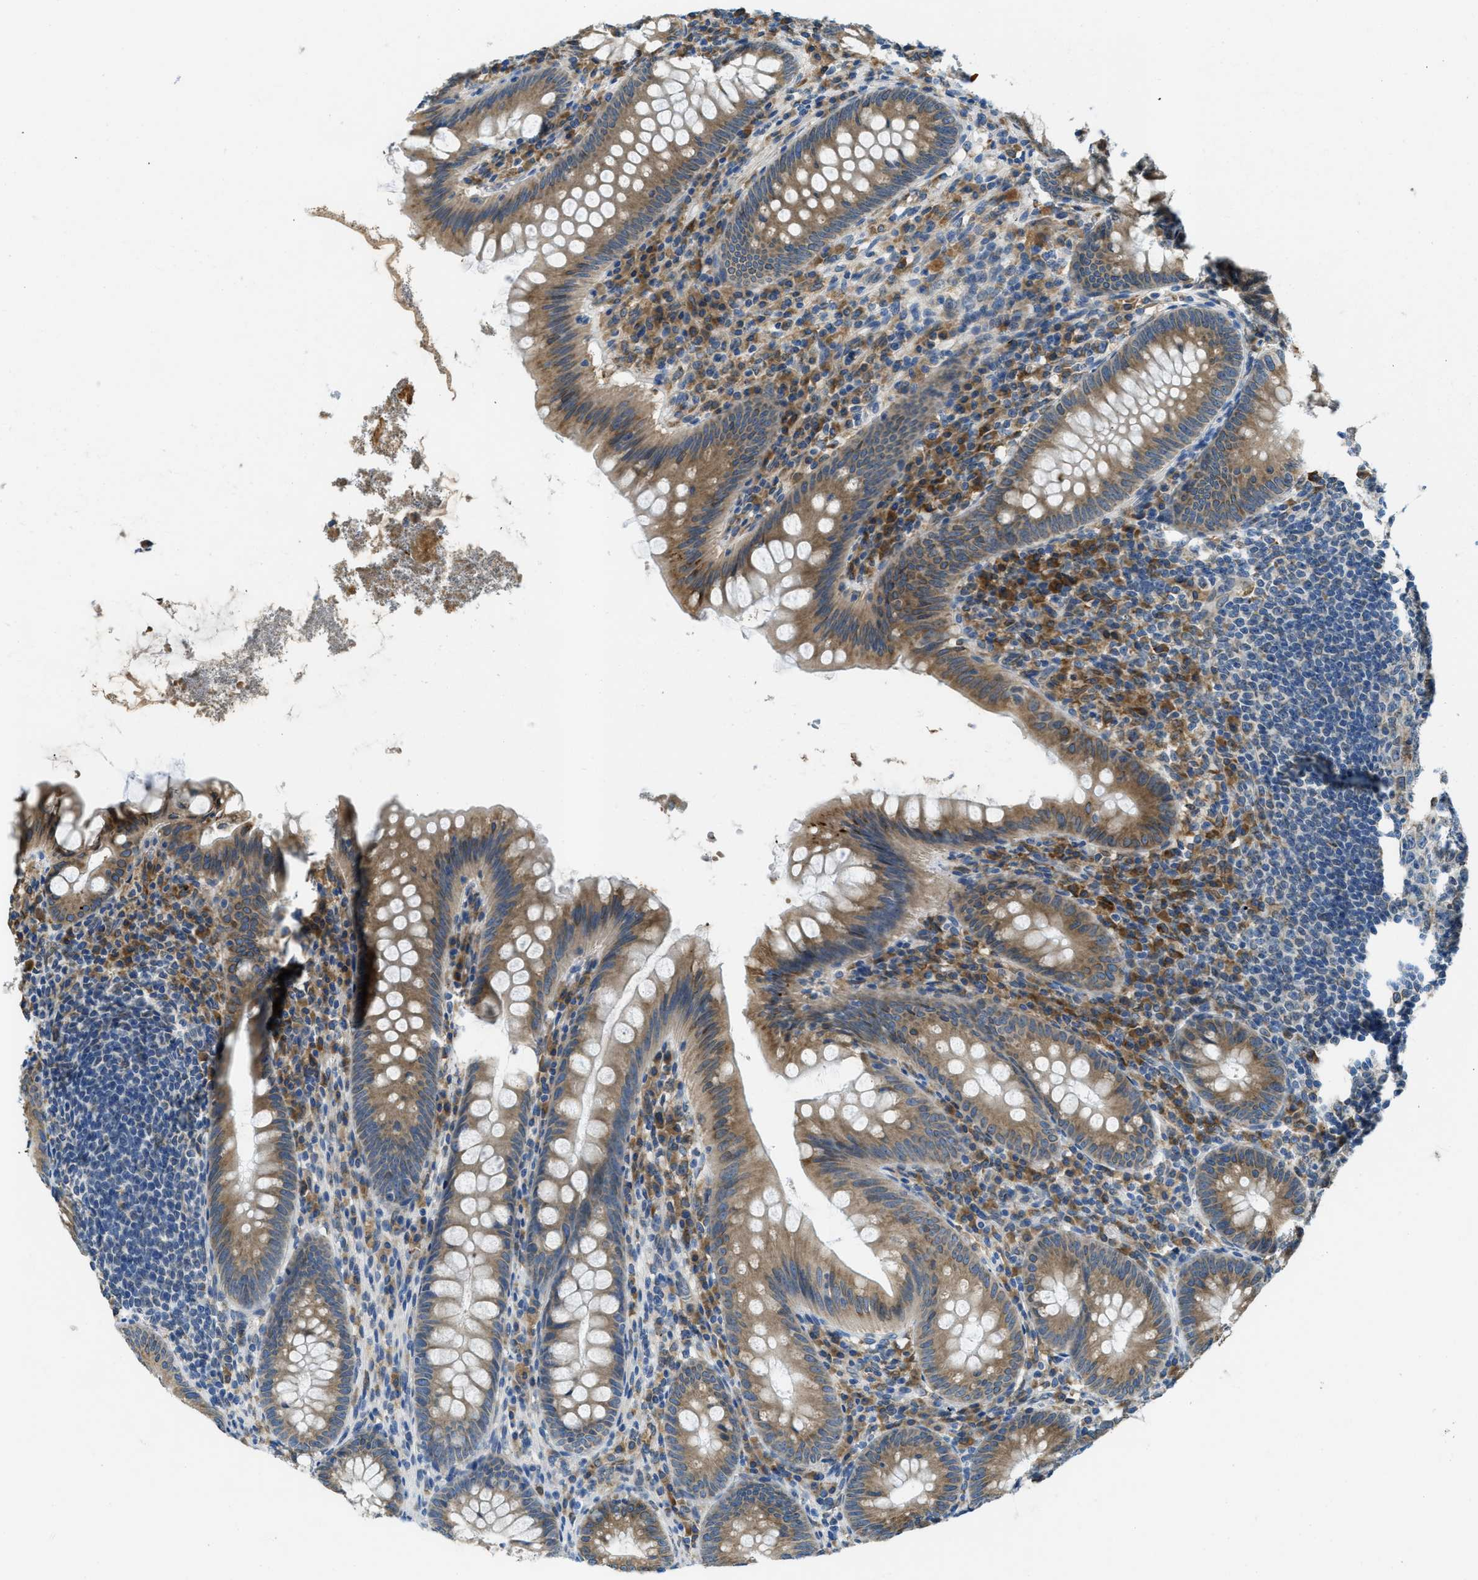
{"staining": {"intensity": "moderate", "quantity": ">75%", "location": "cytoplasmic/membranous"}, "tissue": "appendix", "cell_type": "Glandular cells", "image_type": "normal", "snomed": [{"axis": "morphology", "description": "Normal tissue, NOS"}, {"axis": "topography", "description": "Appendix"}], "caption": "This histopathology image reveals normal appendix stained with immunohistochemistry (IHC) to label a protein in brown. The cytoplasmic/membranous of glandular cells show moderate positivity for the protein. Nuclei are counter-stained blue.", "gene": "MPDU1", "patient": {"sex": "male", "age": 56}}